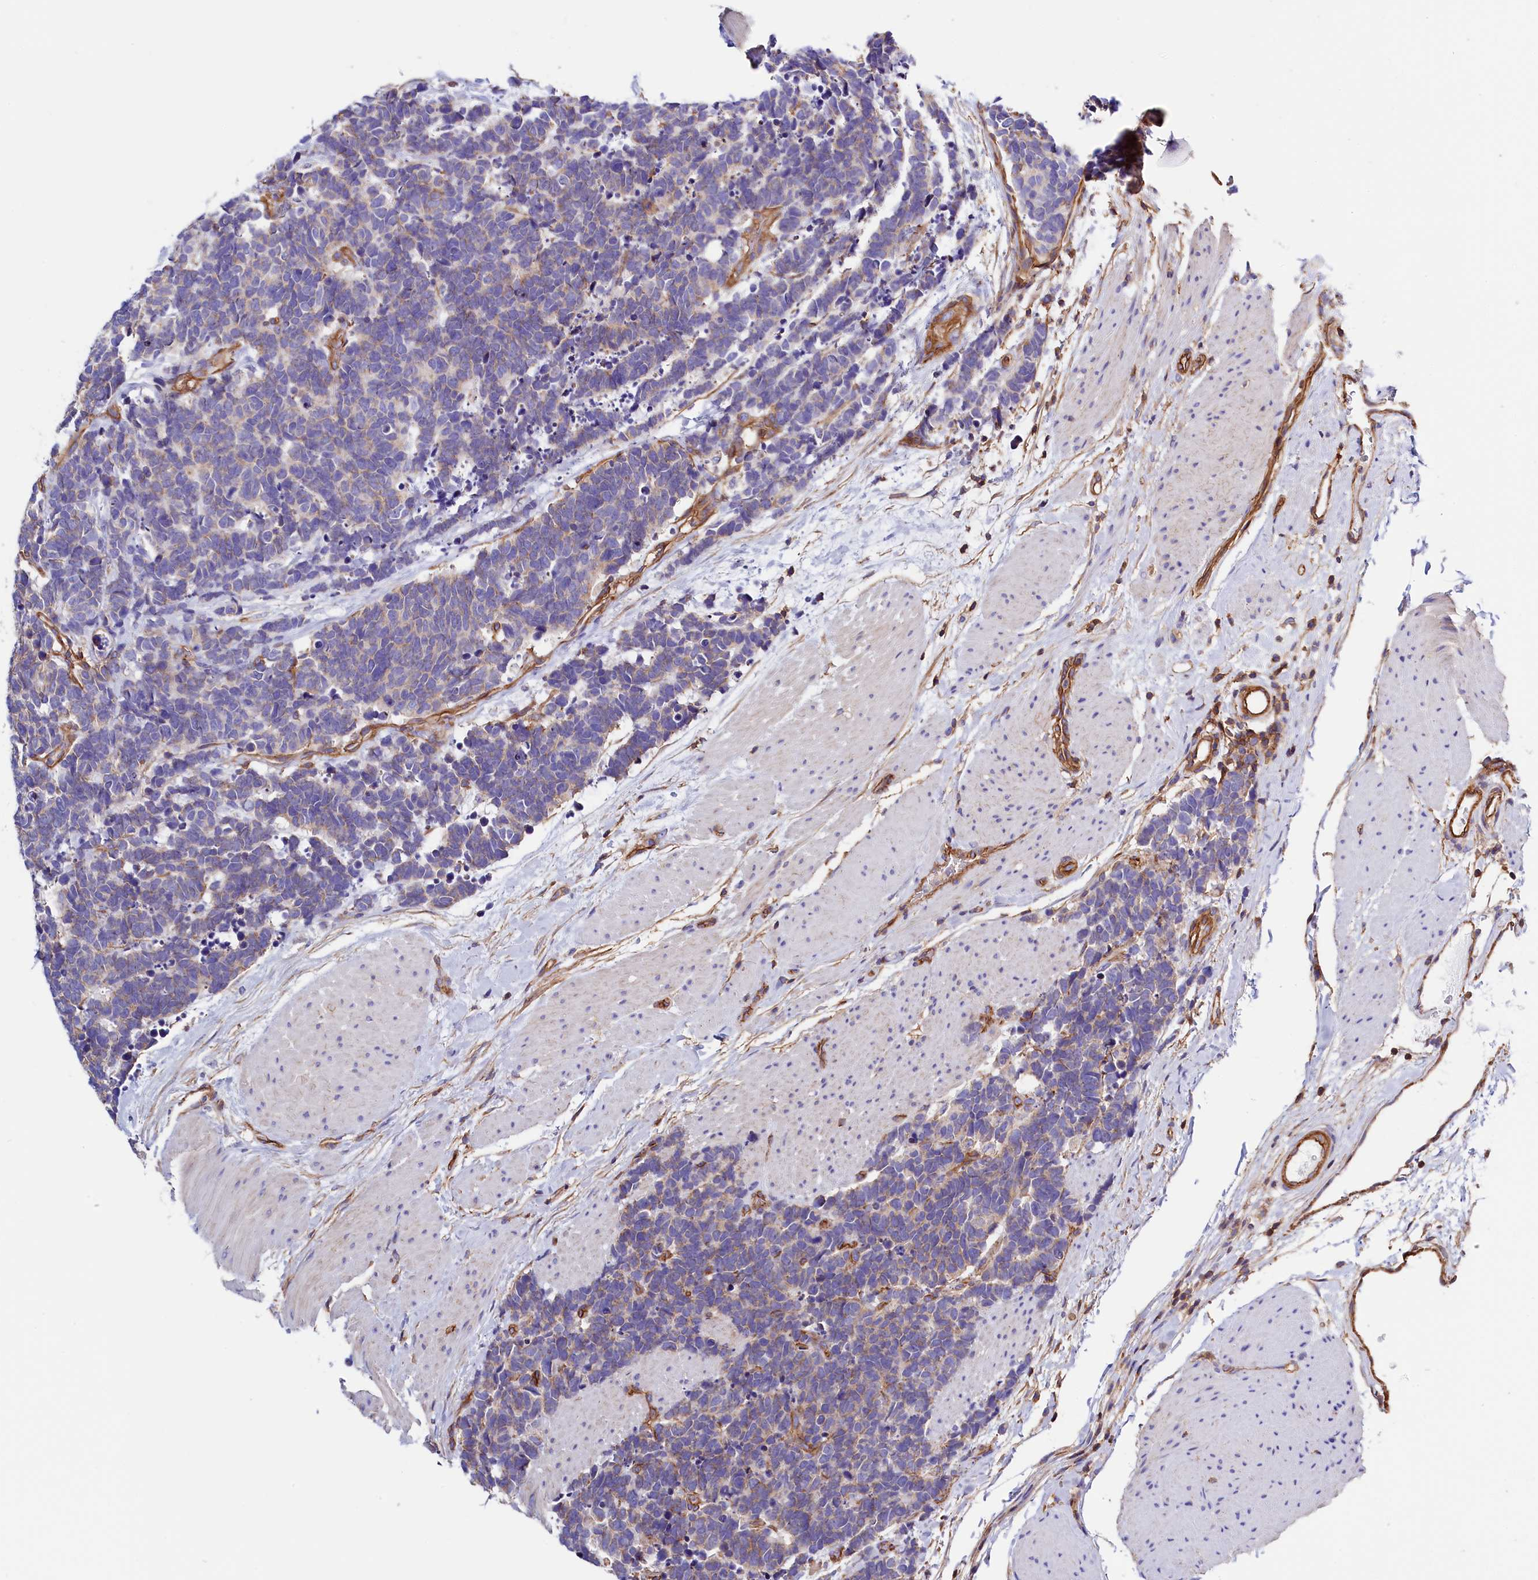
{"staining": {"intensity": "weak", "quantity": "<25%", "location": "cytoplasmic/membranous"}, "tissue": "carcinoid", "cell_type": "Tumor cells", "image_type": "cancer", "snomed": [{"axis": "morphology", "description": "Carcinoma, NOS"}, {"axis": "morphology", "description": "Carcinoid, malignant, NOS"}, {"axis": "topography", "description": "Urinary bladder"}], "caption": "Tumor cells are negative for protein expression in human carcinoid. (Immunohistochemistry (ihc), brightfield microscopy, high magnification).", "gene": "ATP2B4", "patient": {"sex": "male", "age": 57}}